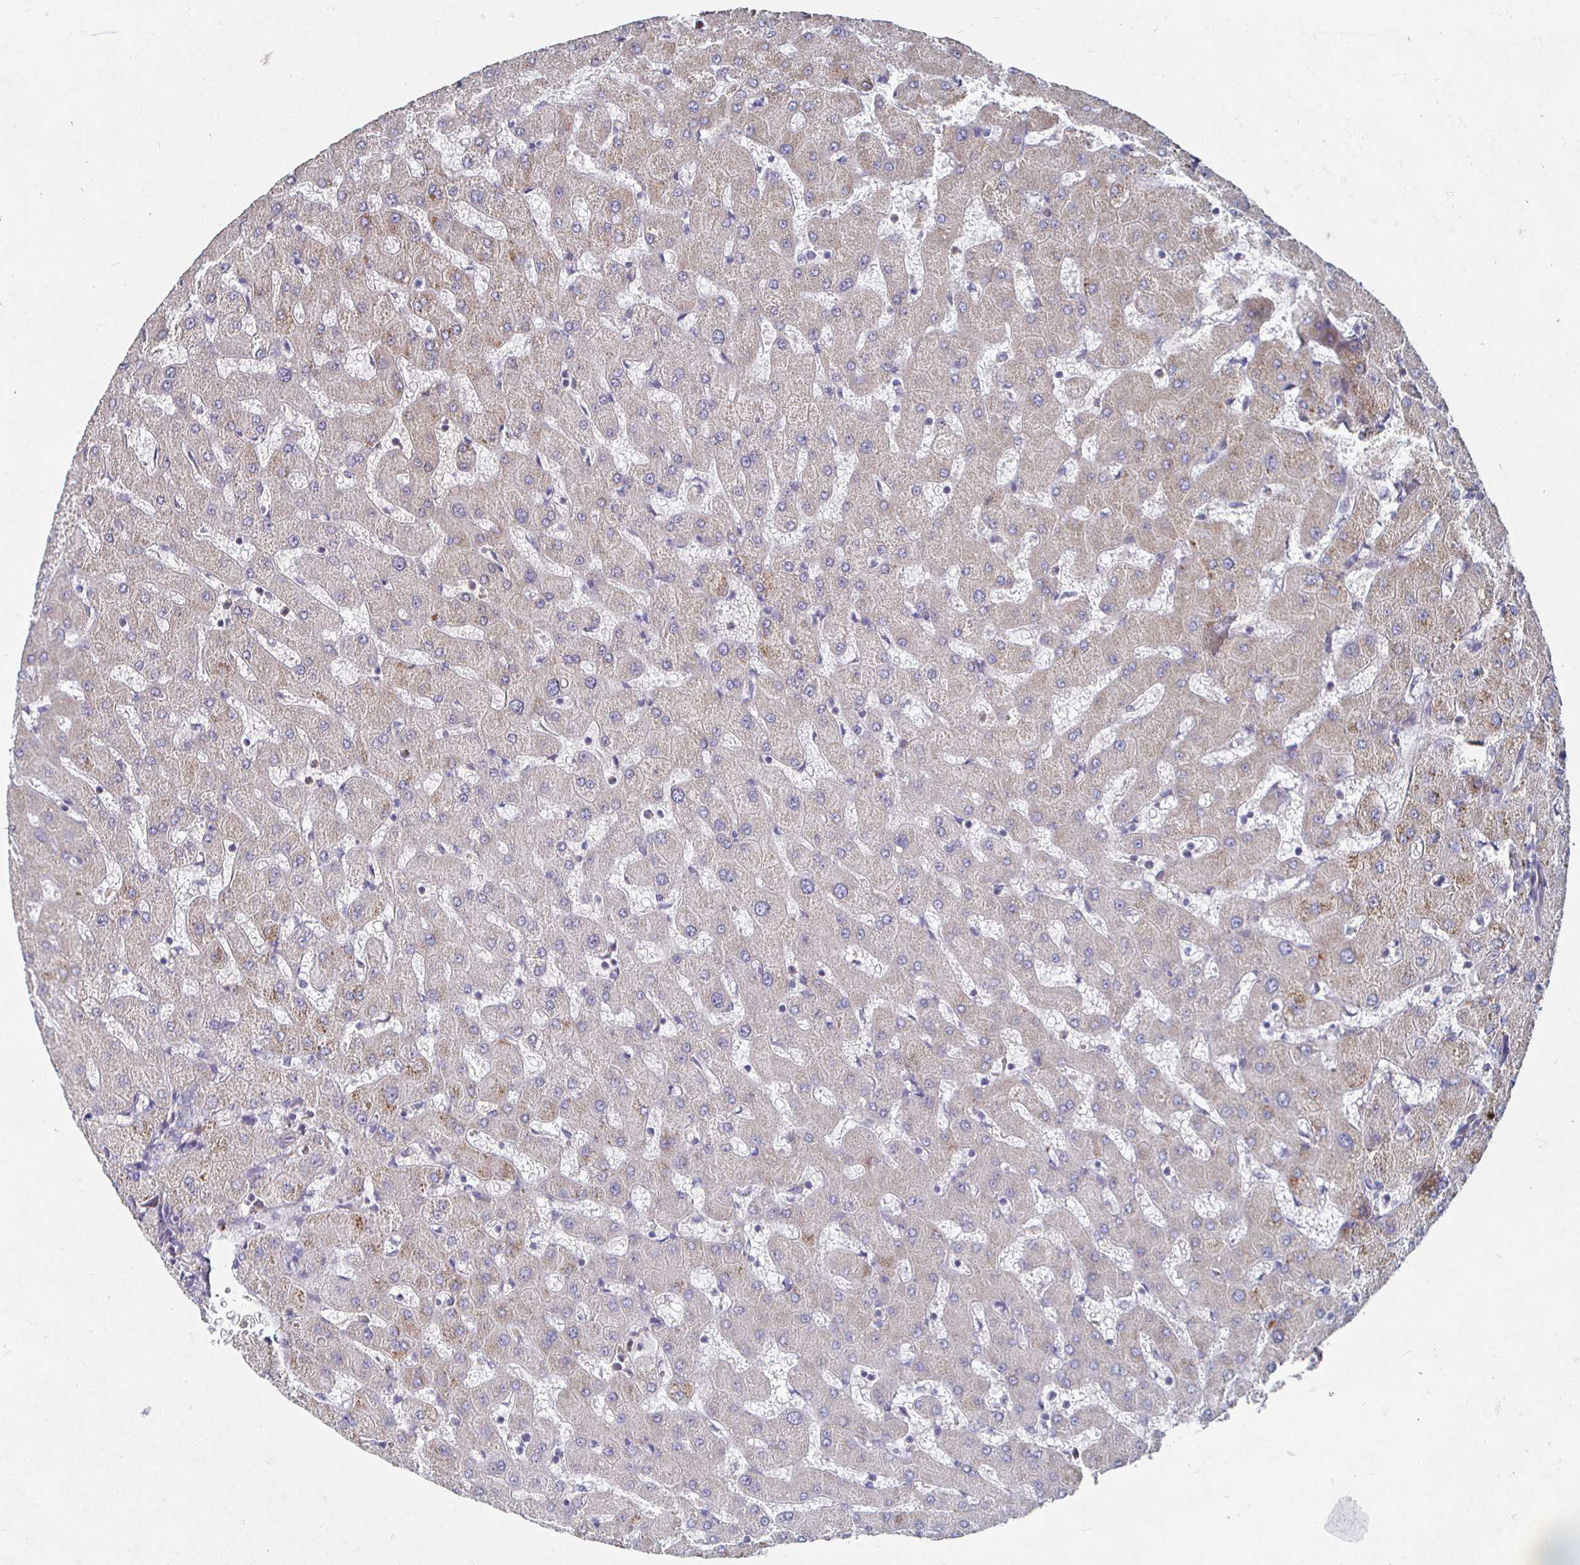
{"staining": {"intensity": "weak", "quantity": "<25%", "location": "cytoplasmic/membranous"}, "tissue": "liver", "cell_type": "Cholangiocytes", "image_type": "normal", "snomed": [{"axis": "morphology", "description": "Normal tissue, NOS"}, {"axis": "topography", "description": "Liver"}], "caption": "The IHC photomicrograph has no significant staining in cholangiocytes of liver. (DAB (3,3'-diaminobenzidine) immunohistochemistry (IHC) with hematoxylin counter stain).", "gene": "NRSN1", "patient": {"sex": "female", "age": 63}}